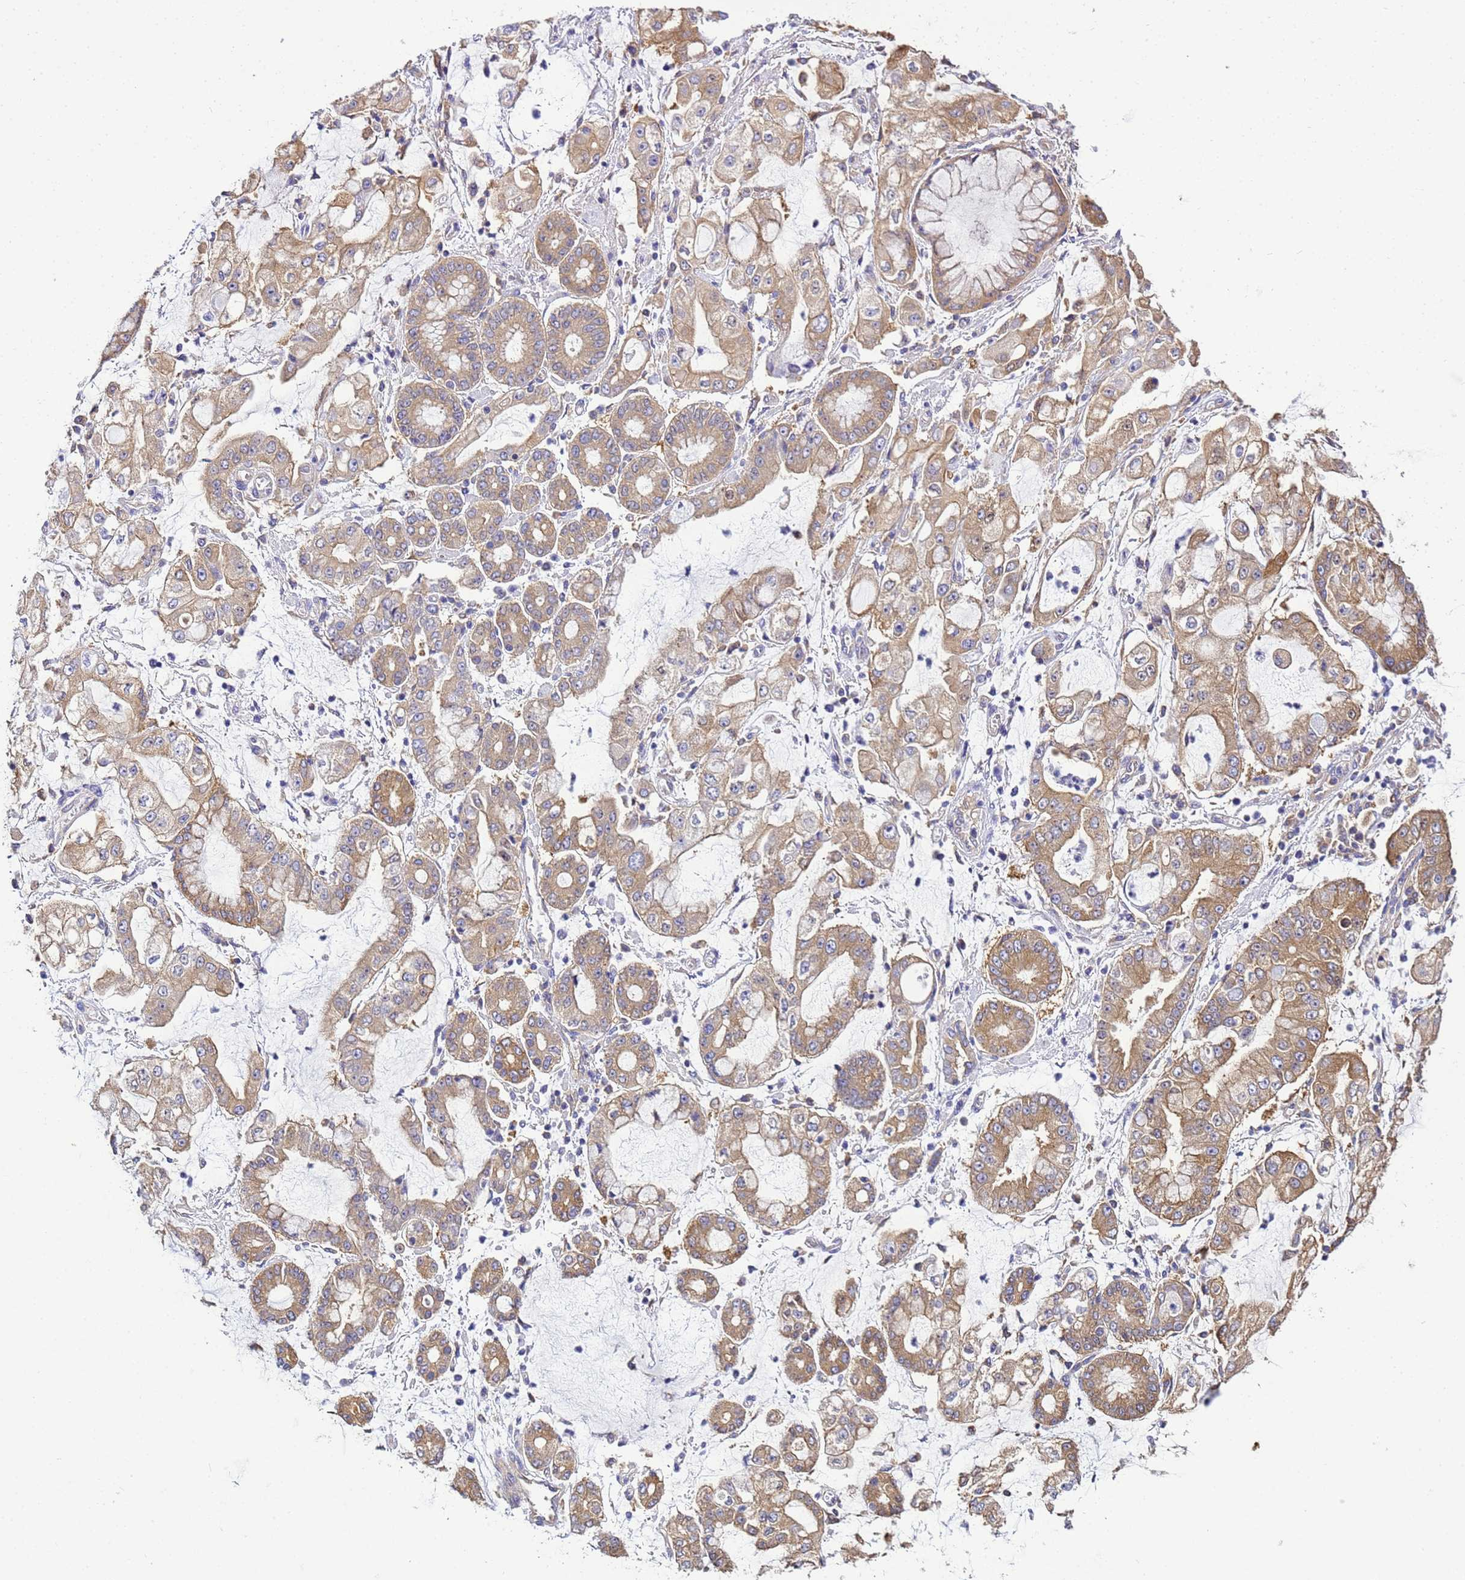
{"staining": {"intensity": "moderate", "quantity": ">75%", "location": "cytoplasmic/membranous"}, "tissue": "stomach cancer", "cell_type": "Tumor cells", "image_type": "cancer", "snomed": [{"axis": "morphology", "description": "Adenocarcinoma, NOS"}, {"axis": "topography", "description": "Stomach"}], "caption": "This is an image of immunohistochemistry staining of stomach adenocarcinoma, which shows moderate positivity in the cytoplasmic/membranous of tumor cells.", "gene": "NARS1", "patient": {"sex": "male", "age": 76}}